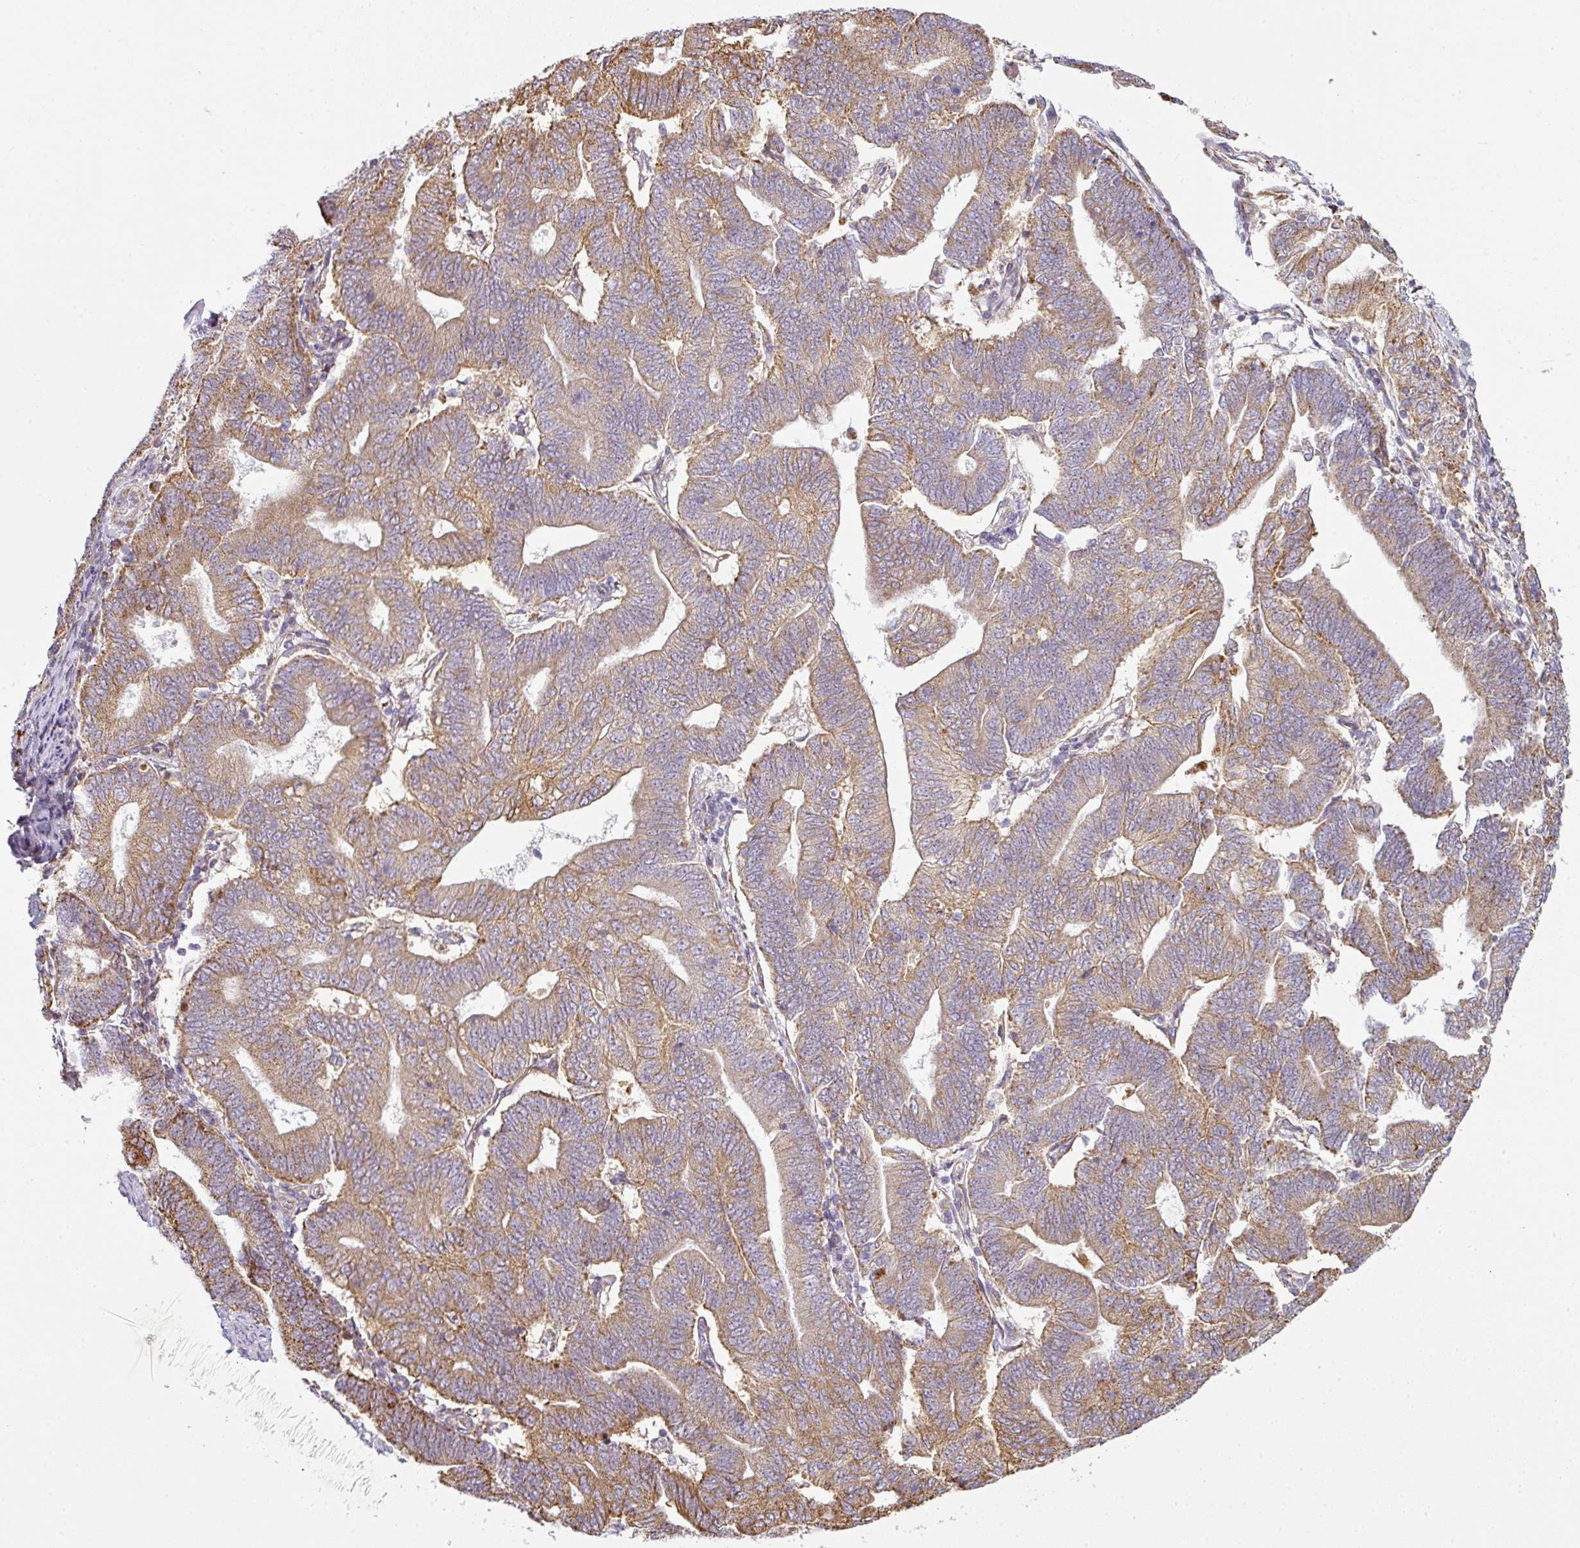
{"staining": {"intensity": "moderate", "quantity": ">75%", "location": "cytoplasmic/membranous"}, "tissue": "endometrial cancer", "cell_type": "Tumor cells", "image_type": "cancer", "snomed": [{"axis": "morphology", "description": "Adenocarcinoma, NOS"}, {"axis": "topography", "description": "Endometrium"}], "caption": "This micrograph shows immunohistochemistry (IHC) staining of human endometrial cancer (adenocarcinoma), with medium moderate cytoplasmic/membranous staining in about >75% of tumor cells.", "gene": "ANKRD18A", "patient": {"sex": "female", "age": 70}}